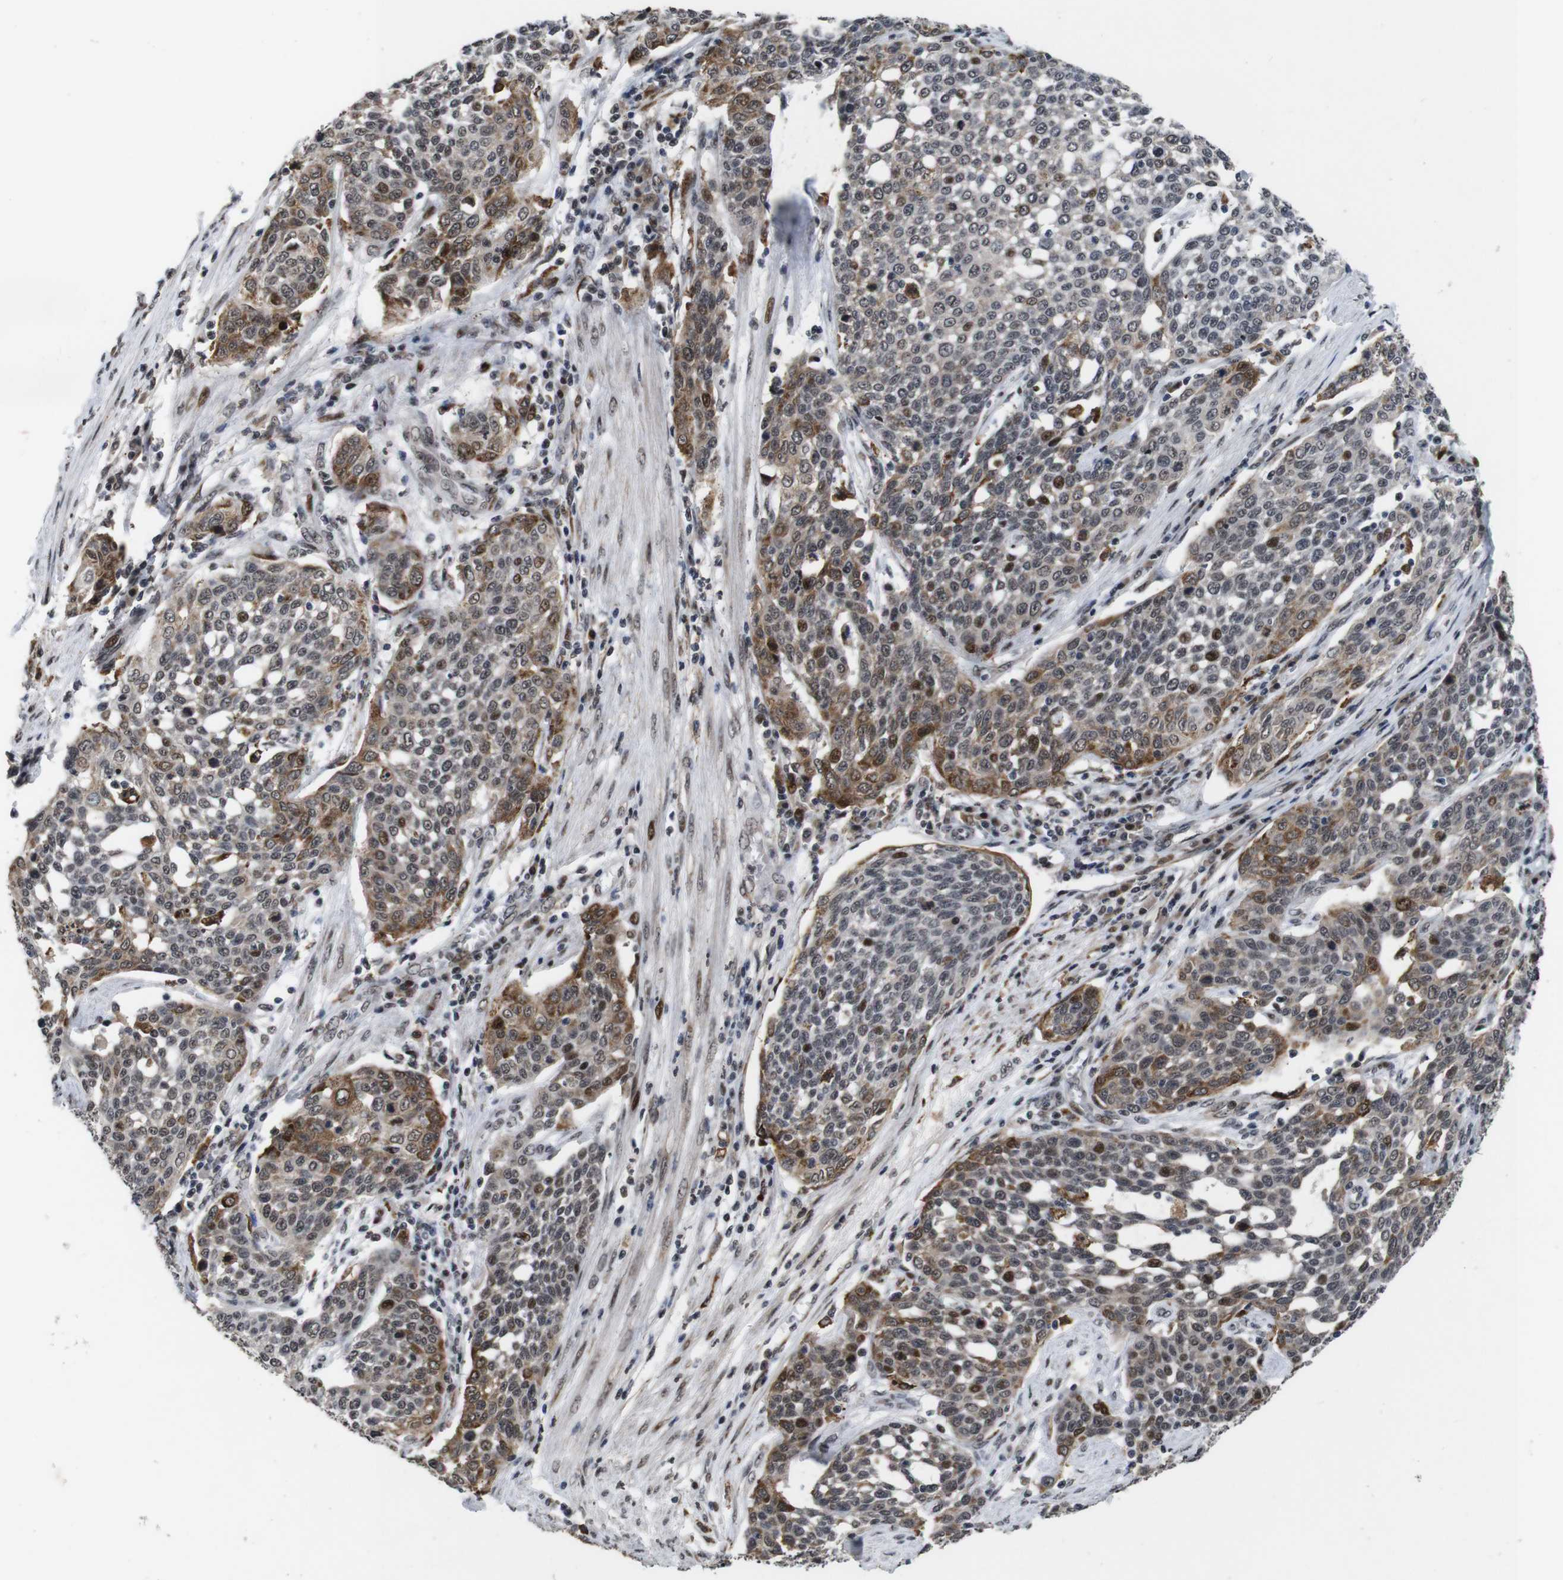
{"staining": {"intensity": "moderate", "quantity": "25%-75%", "location": "cytoplasmic/membranous,nuclear"}, "tissue": "cervical cancer", "cell_type": "Tumor cells", "image_type": "cancer", "snomed": [{"axis": "morphology", "description": "Squamous cell carcinoma, NOS"}, {"axis": "topography", "description": "Cervix"}], "caption": "DAB immunohistochemical staining of human squamous cell carcinoma (cervical) displays moderate cytoplasmic/membranous and nuclear protein expression in approximately 25%-75% of tumor cells.", "gene": "EIF4G1", "patient": {"sex": "female", "age": 34}}